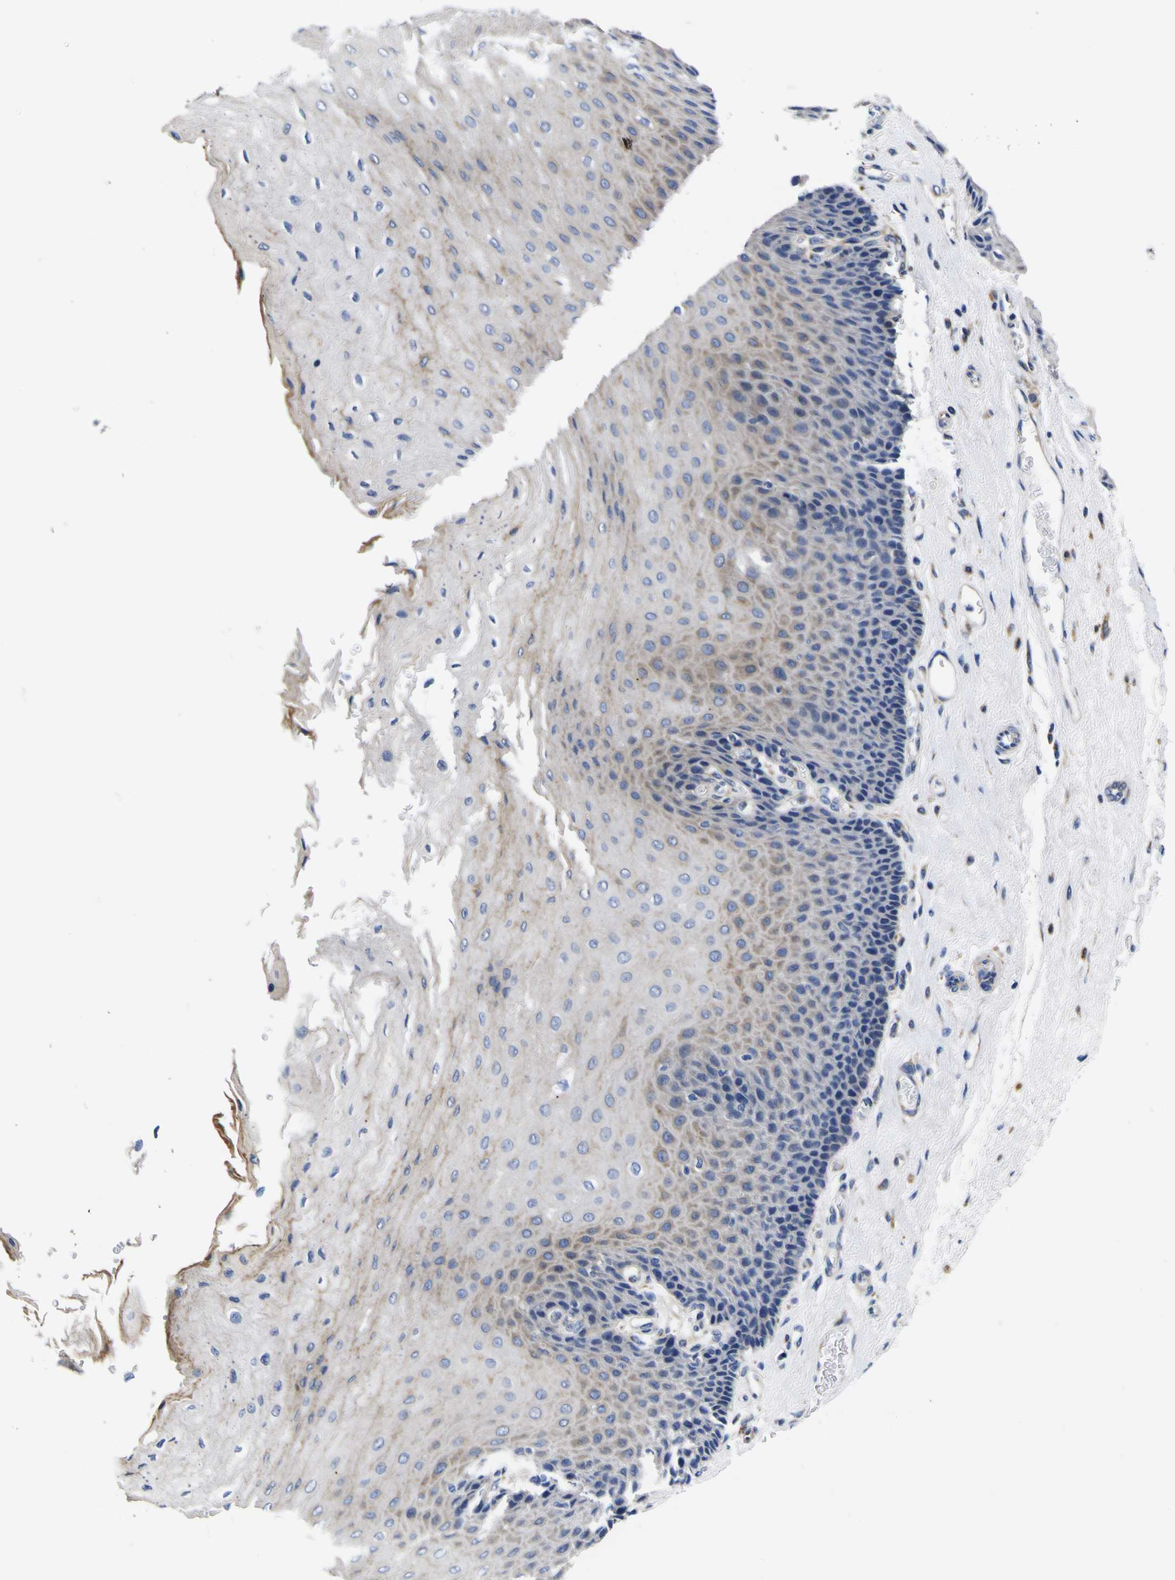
{"staining": {"intensity": "negative", "quantity": "none", "location": "none"}, "tissue": "esophagus", "cell_type": "Squamous epithelial cells", "image_type": "normal", "snomed": [{"axis": "morphology", "description": "Normal tissue, NOS"}, {"axis": "topography", "description": "Esophagus"}], "caption": "The image shows no significant expression in squamous epithelial cells of esophagus. (DAB (3,3'-diaminobenzidine) immunohistochemistry (IHC), high magnification).", "gene": "COA1", "patient": {"sex": "male", "age": 72}}